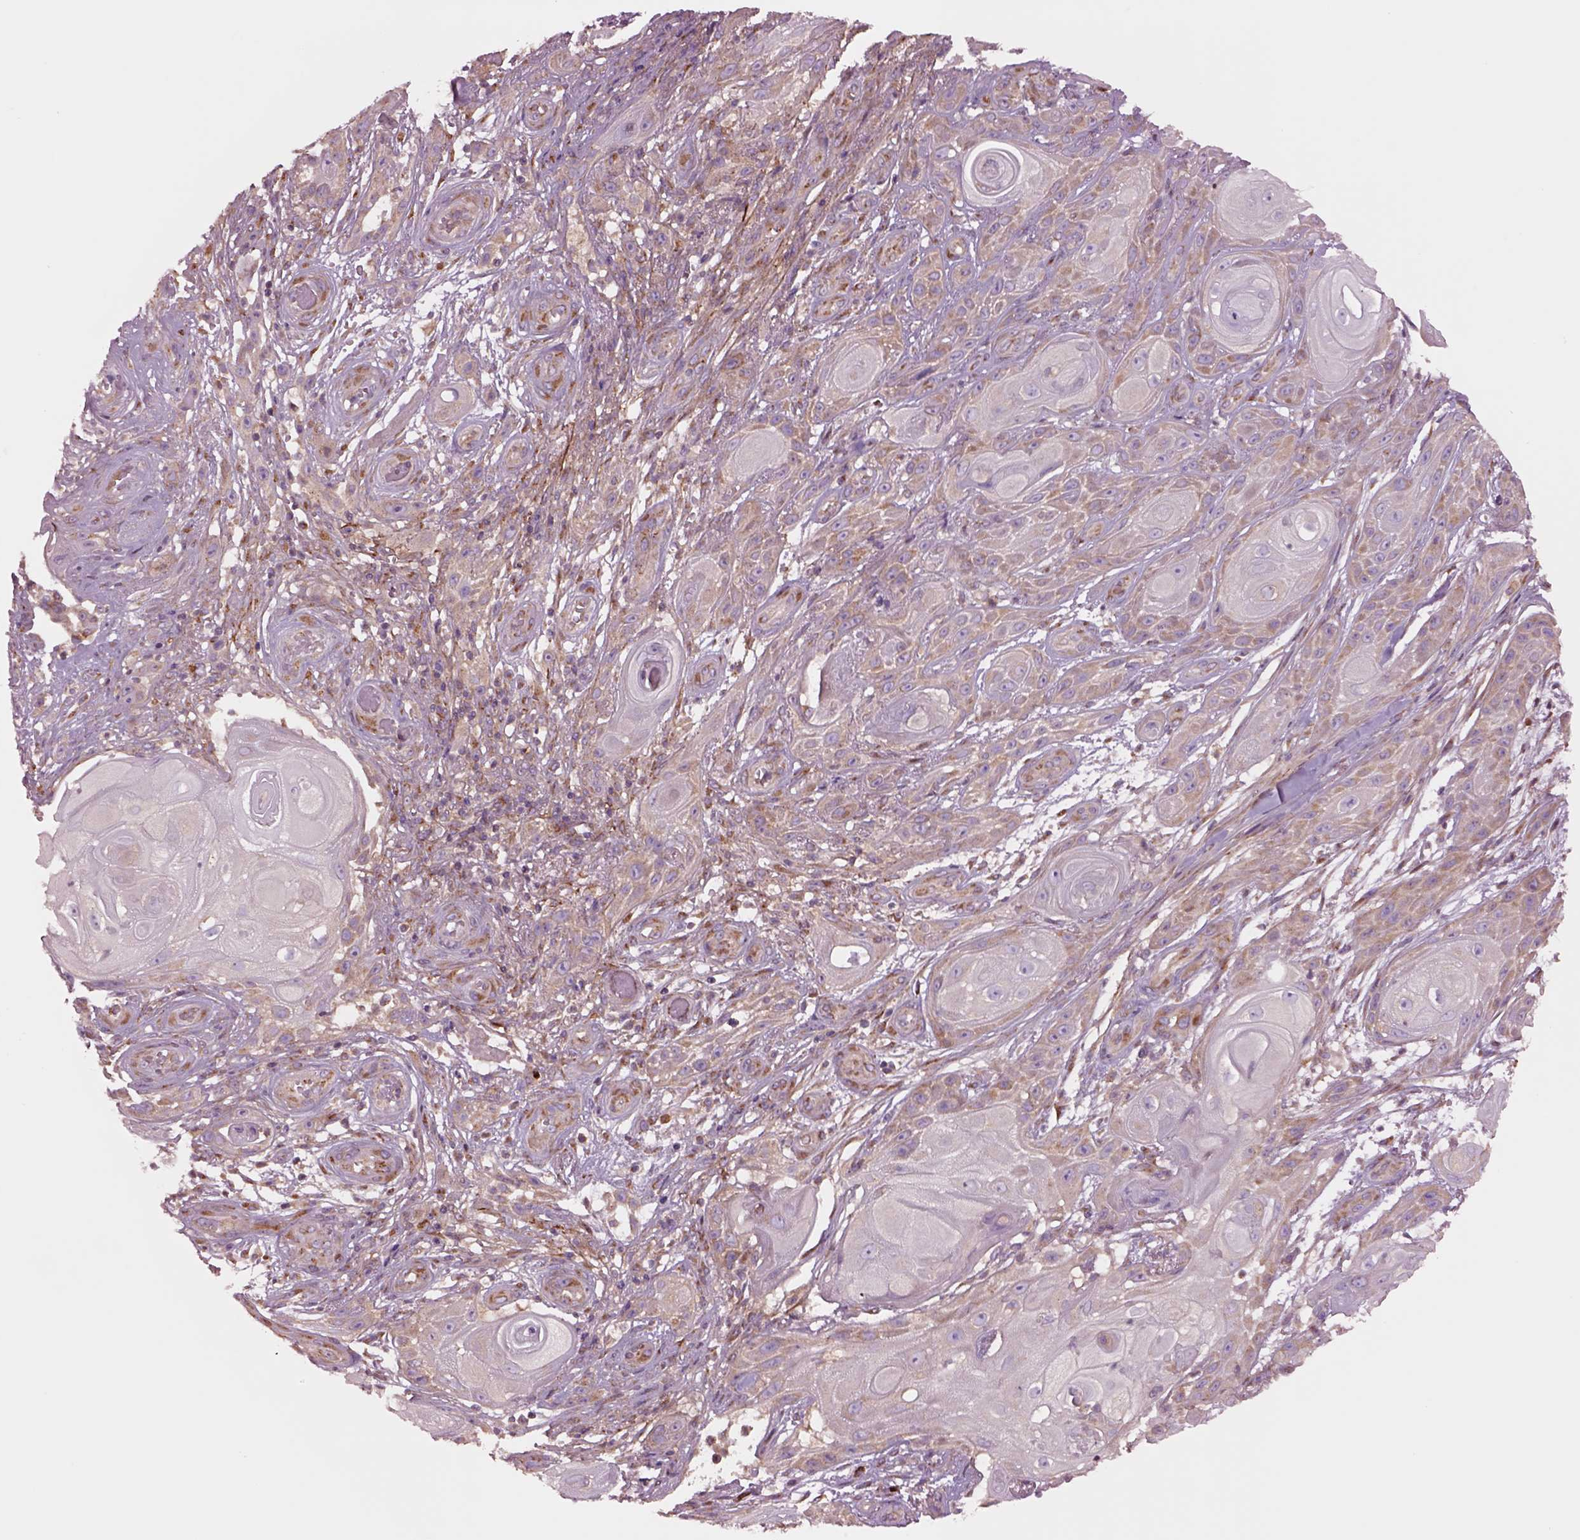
{"staining": {"intensity": "moderate", "quantity": ">75%", "location": "cytoplasmic/membranous"}, "tissue": "skin cancer", "cell_type": "Tumor cells", "image_type": "cancer", "snomed": [{"axis": "morphology", "description": "Squamous cell carcinoma, NOS"}, {"axis": "topography", "description": "Skin"}], "caption": "DAB immunohistochemical staining of squamous cell carcinoma (skin) exhibits moderate cytoplasmic/membranous protein staining in approximately >75% of tumor cells.", "gene": "SEC23A", "patient": {"sex": "male", "age": 62}}